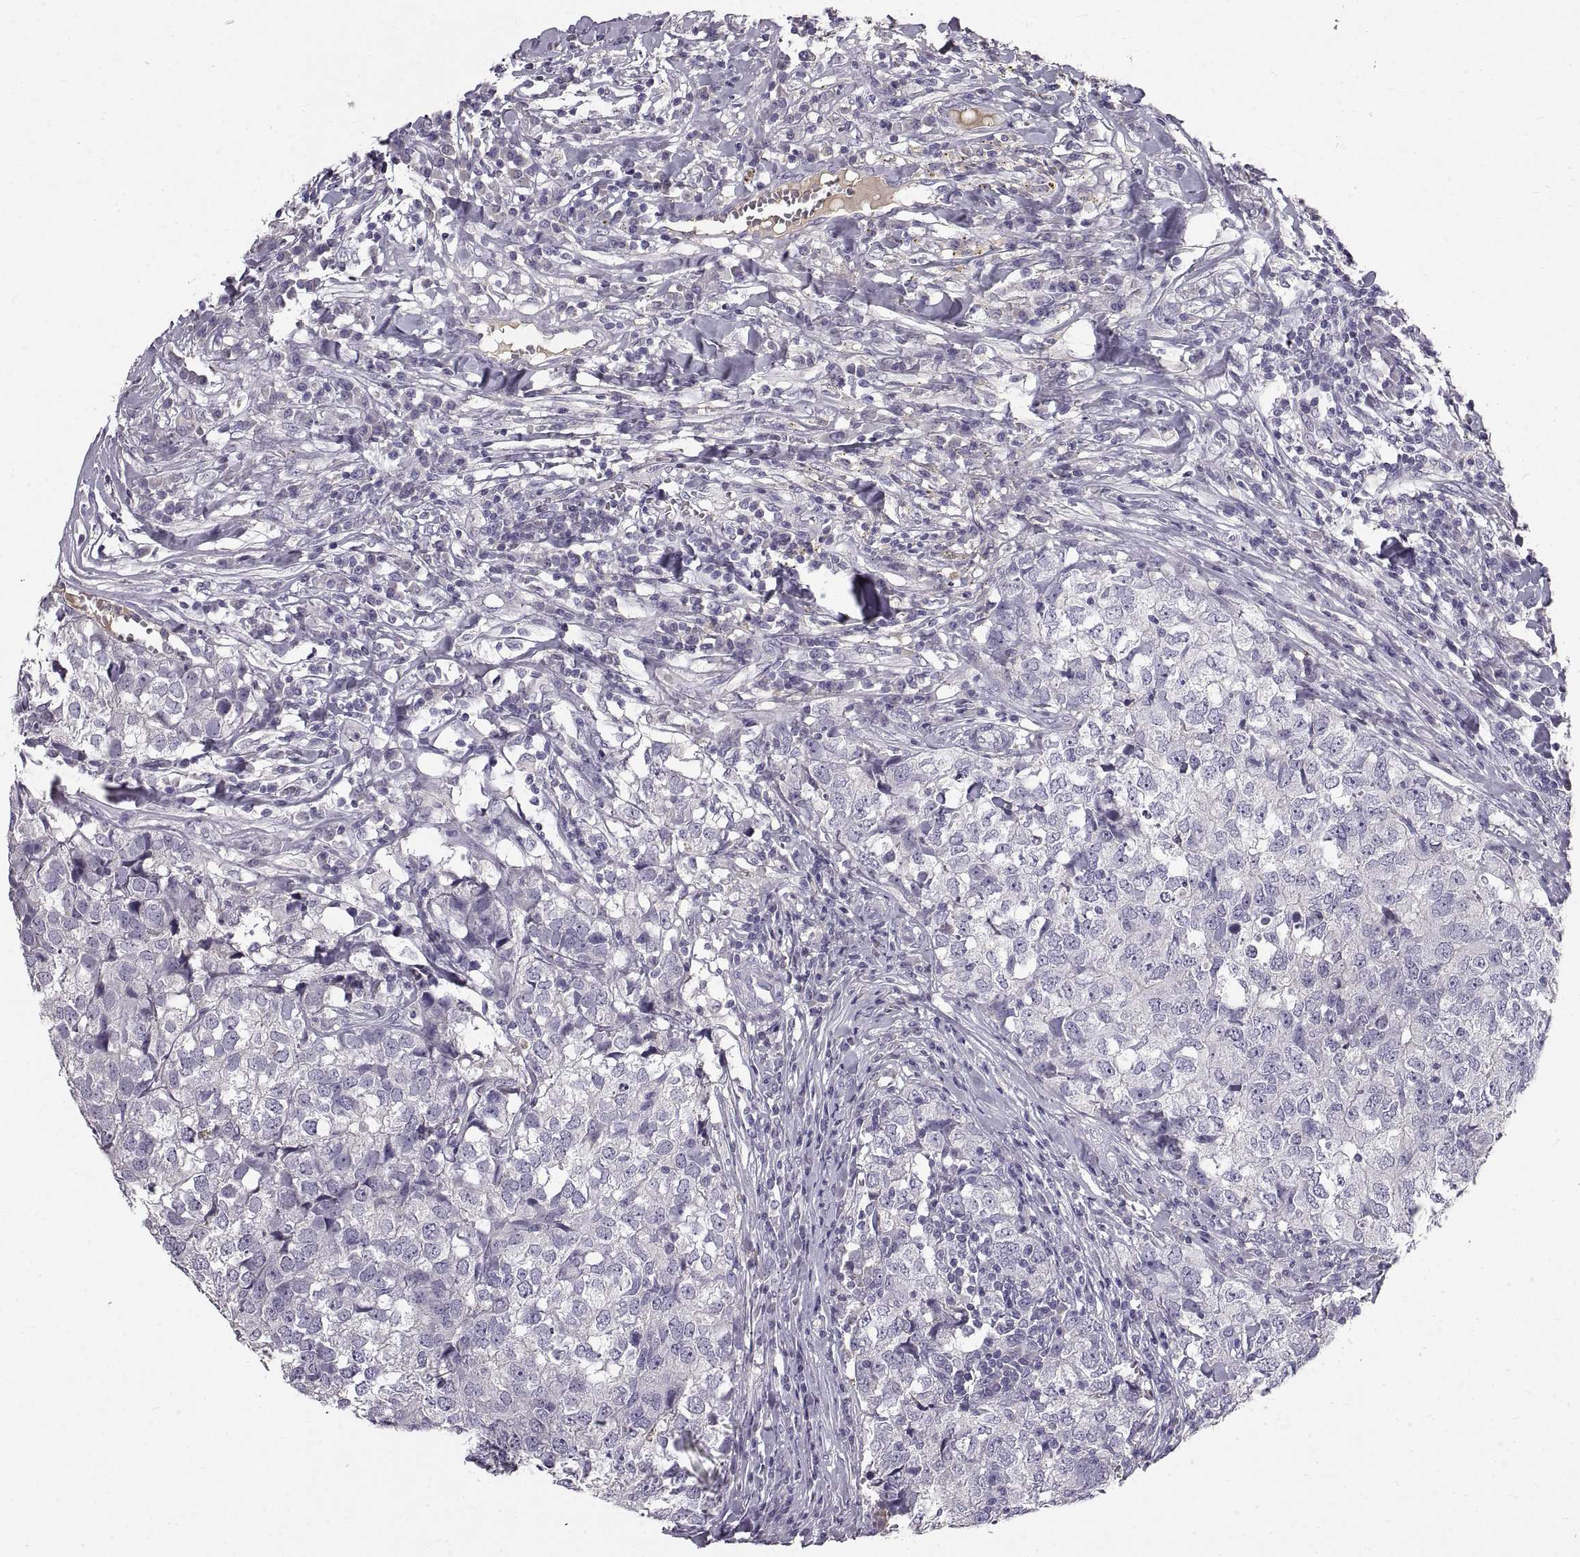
{"staining": {"intensity": "negative", "quantity": "none", "location": "none"}, "tissue": "breast cancer", "cell_type": "Tumor cells", "image_type": "cancer", "snomed": [{"axis": "morphology", "description": "Duct carcinoma"}, {"axis": "topography", "description": "Breast"}], "caption": "Breast cancer was stained to show a protein in brown. There is no significant staining in tumor cells.", "gene": "ADAM32", "patient": {"sex": "female", "age": 30}}